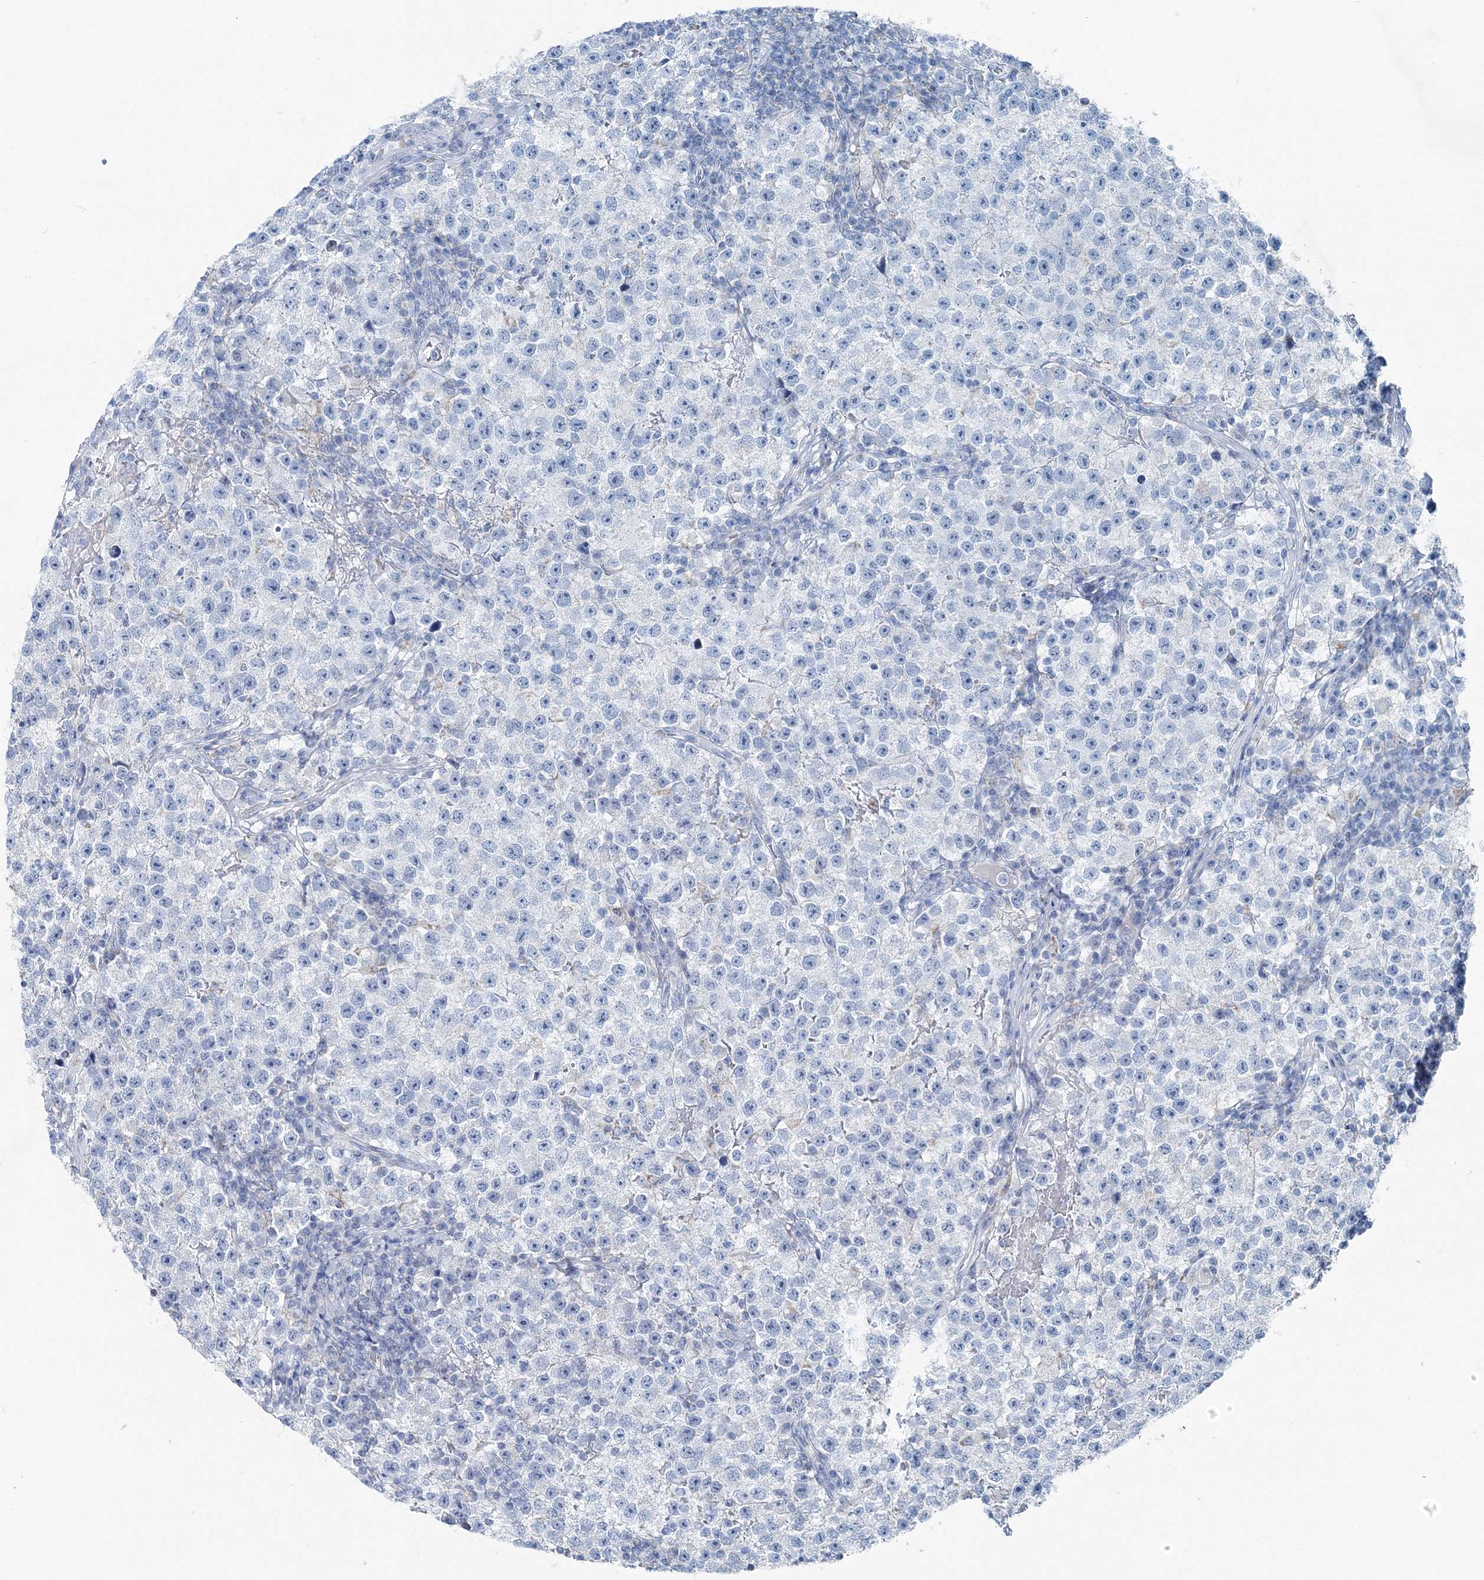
{"staining": {"intensity": "negative", "quantity": "none", "location": "none"}, "tissue": "testis cancer", "cell_type": "Tumor cells", "image_type": "cancer", "snomed": [{"axis": "morphology", "description": "Seminoma, NOS"}, {"axis": "topography", "description": "Testis"}], "caption": "Immunohistochemistry (IHC) micrograph of human seminoma (testis) stained for a protein (brown), which exhibits no positivity in tumor cells.", "gene": "GABARAPL2", "patient": {"sex": "male", "age": 22}}